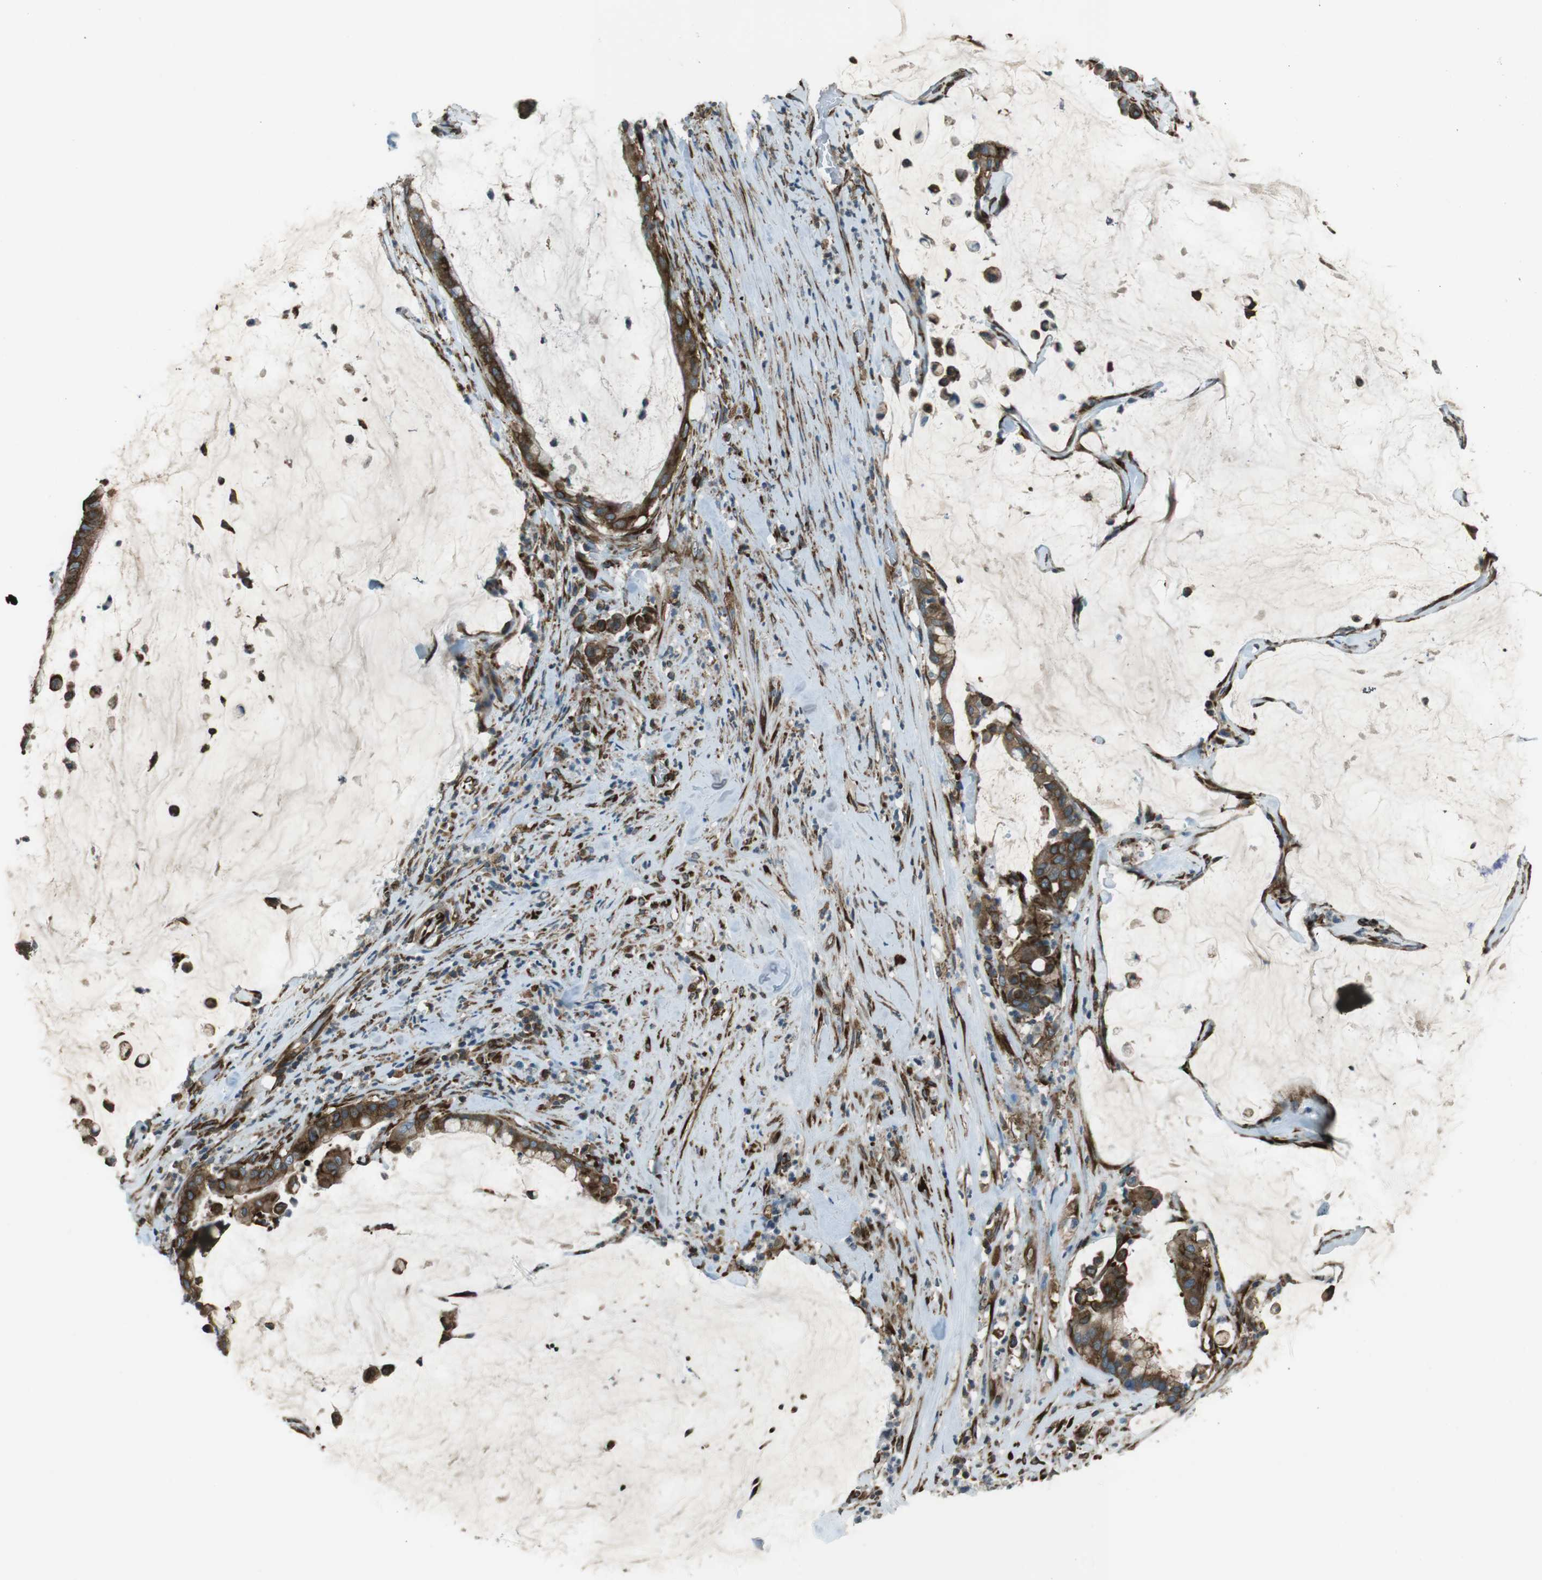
{"staining": {"intensity": "moderate", "quantity": ">75%", "location": "cytoplasmic/membranous"}, "tissue": "pancreatic cancer", "cell_type": "Tumor cells", "image_type": "cancer", "snomed": [{"axis": "morphology", "description": "Adenocarcinoma, NOS"}, {"axis": "topography", "description": "Pancreas"}], "caption": "Immunohistochemical staining of human pancreatic cancer shows moderate cytoplasmic/membranous protein expression in about >75% of tumor cells.", "gene": "KTN1", "patient": {"sex": "male", "age": 41}}